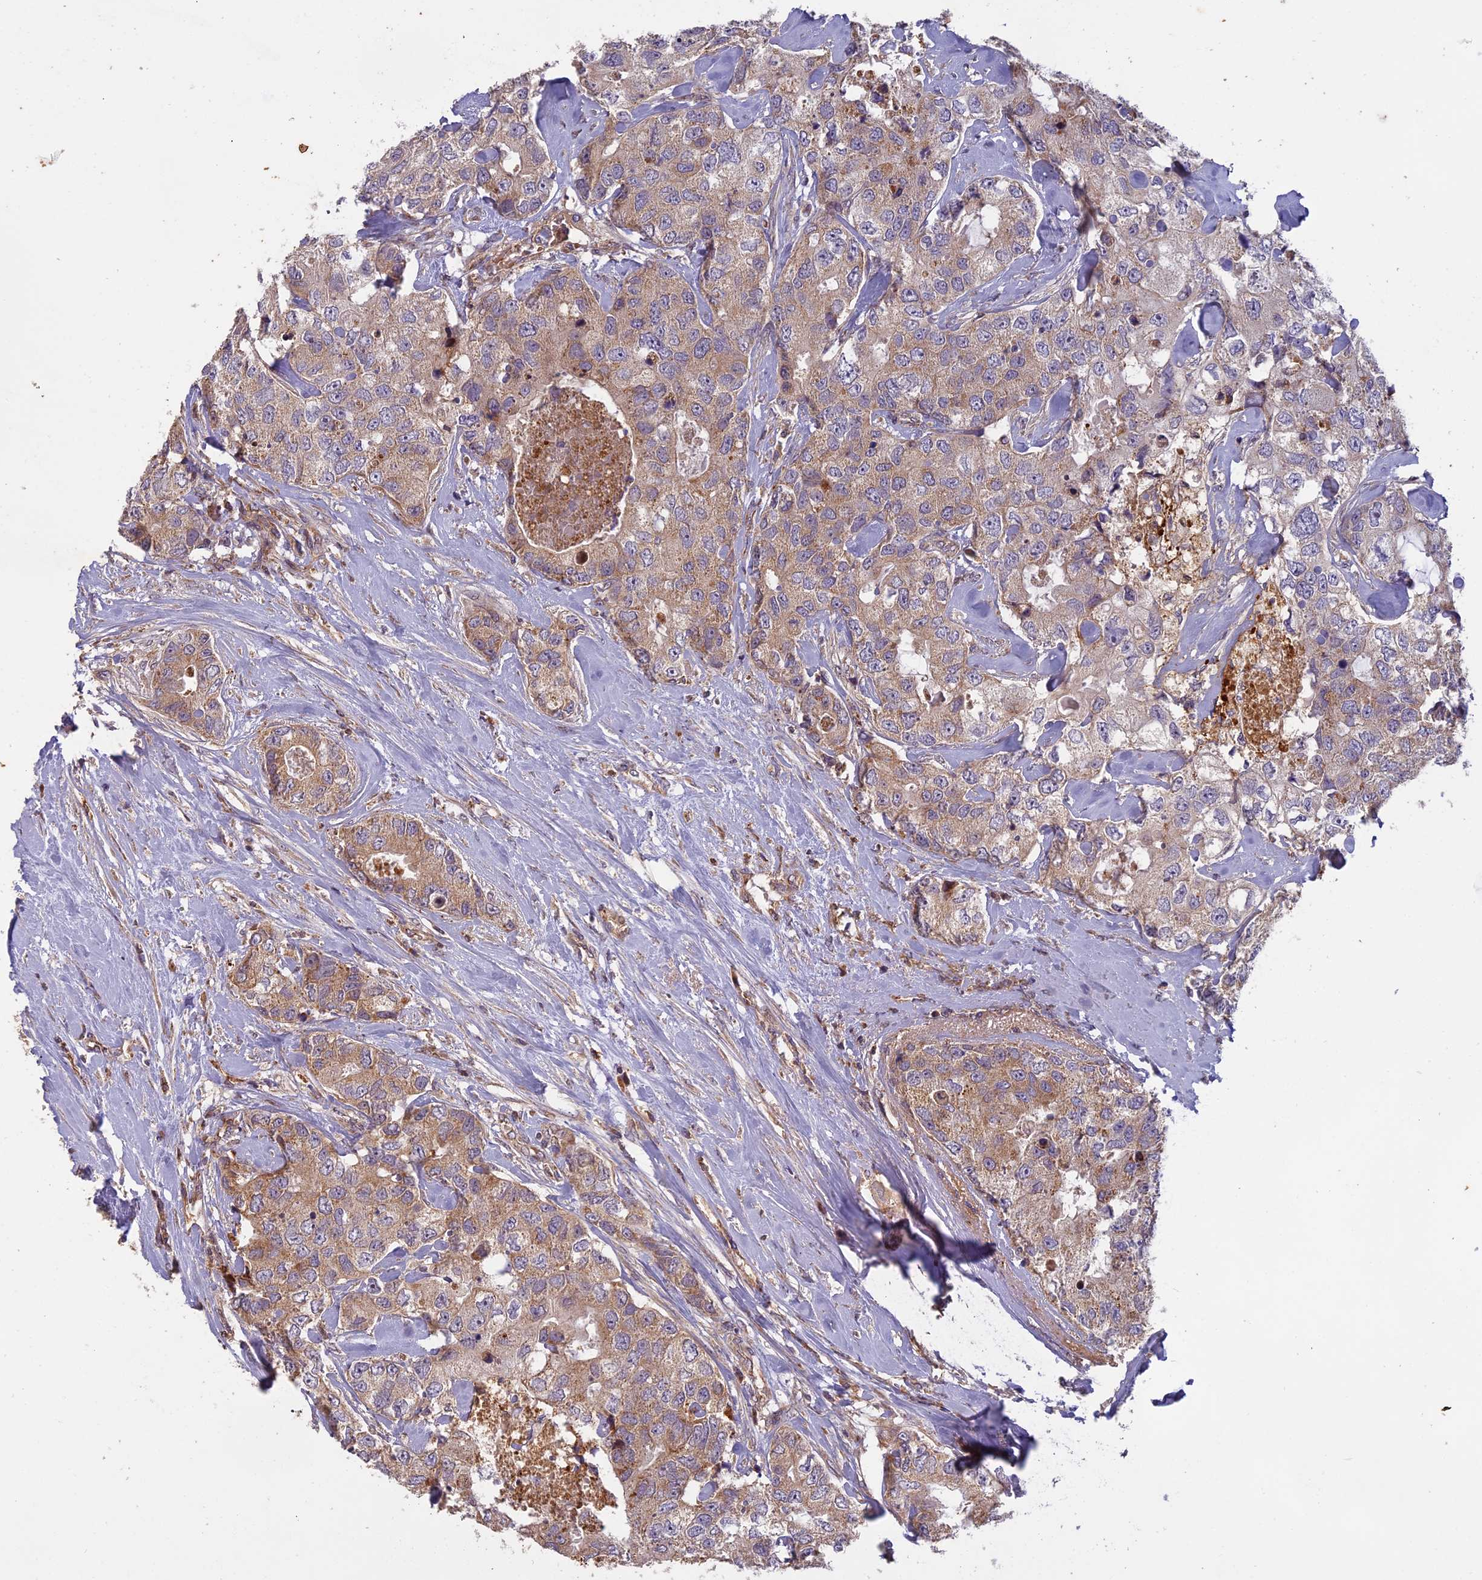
{"staining": {"intensity": "weak", "quantity": ">75%", "location": "cytoplasmic/membranous"}, "tissue": "breast cancer", "cell_type": "Tumor cells", "image_type": "cancer", "snomed": [{"axis": "morphology", "description": "Duct carcinoma"}, {"axis": "topography", "description": "Breast"}], "caption": "A low amount of weak cytoplasmic/membranous positivity is appreciated in about >75% of tumor cells in breast cancer tissue.", "gene": "EDAR", "patient": {"sex": "female", "age": 62}}